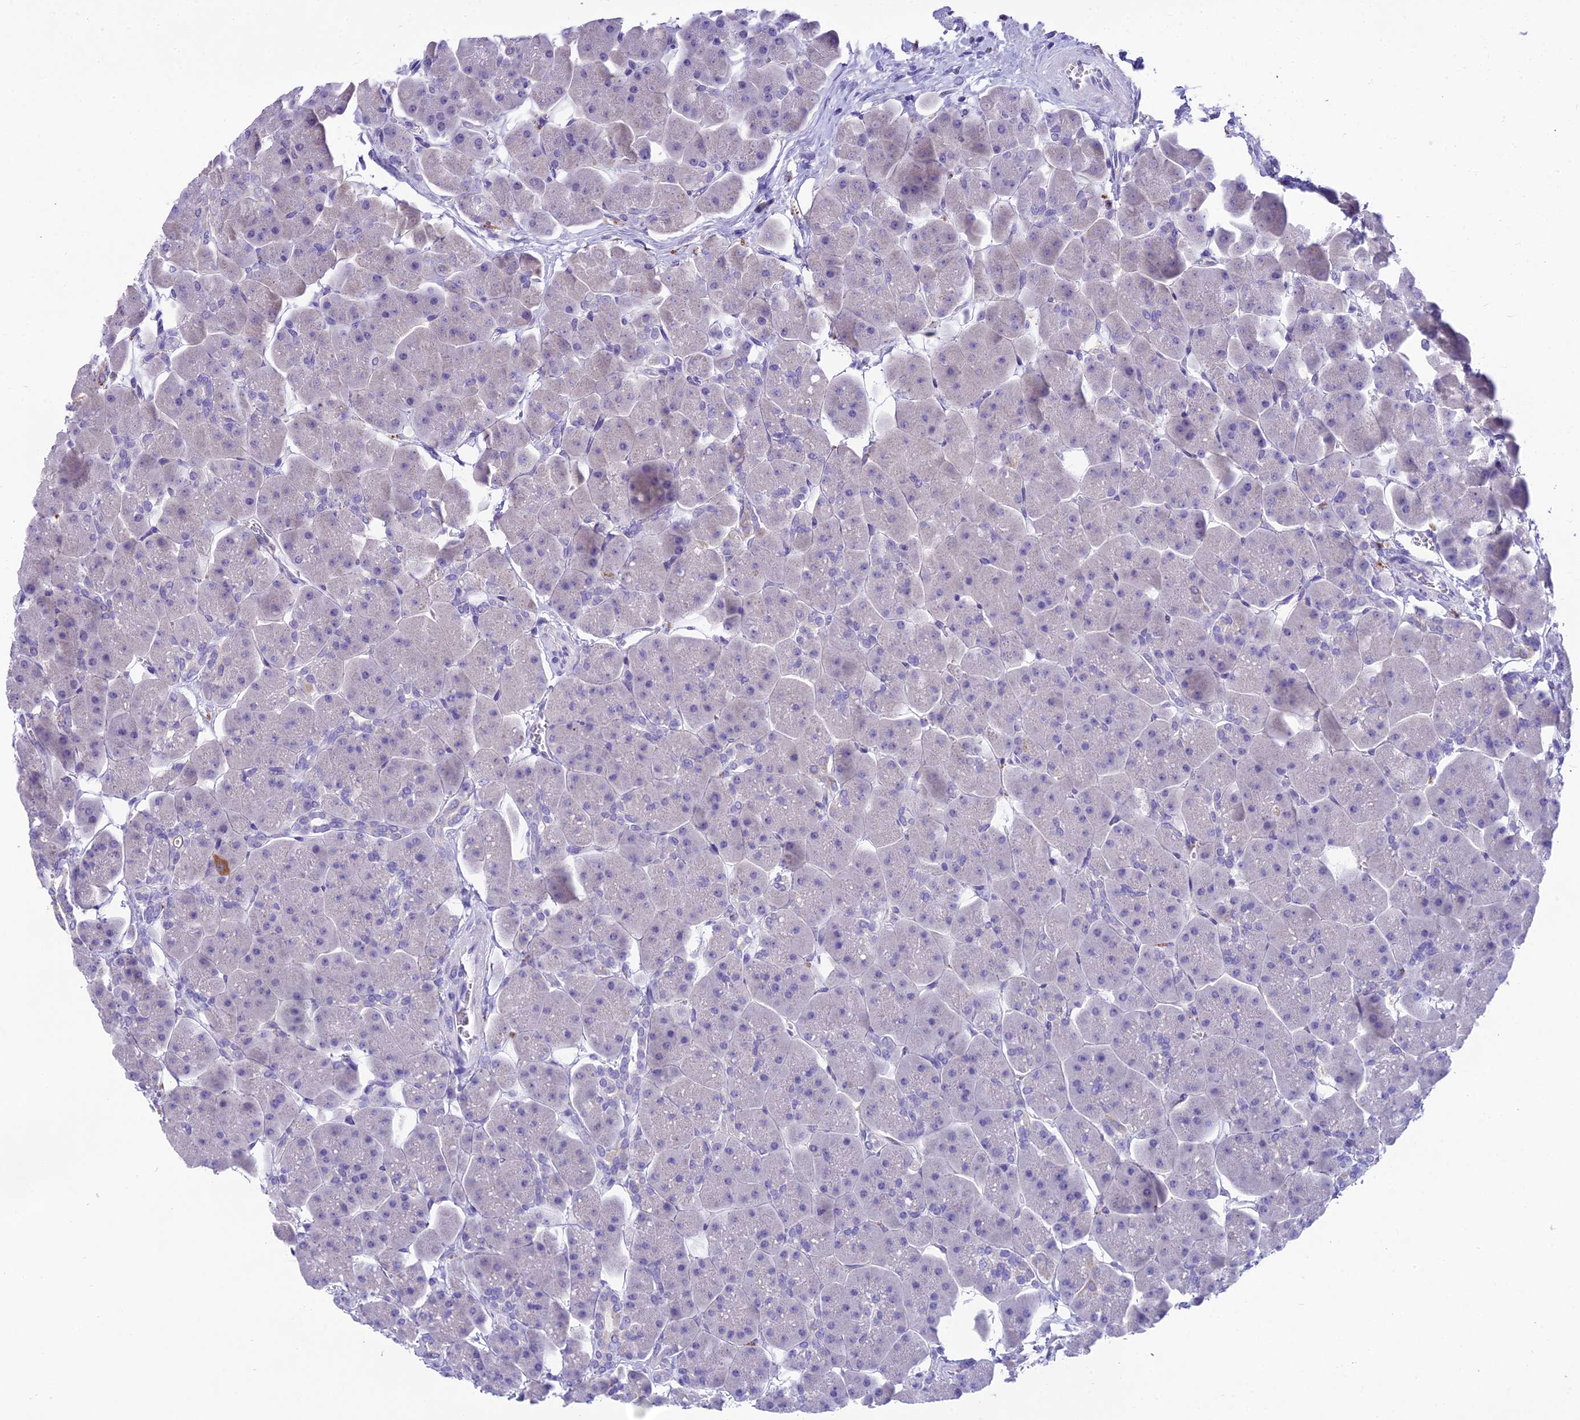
{"staining": {"intensity": "negative", "quantity": "none", "location": "none"}, "tissue": "pancreas", "cell_type": "Exocrine glandular cells", "image_type": "normal", "snomed": [{"axis": "morphology", "description": "Normal tissue, NOS"}, {"axis": "topography", "description": "Pancreas"}], "caption": "DAB immunohistochemical staining of normal pancreas exhibits no significant positivity in exocrine glandular cells.", "gene": "MIIP", "patient": {"sex": "male", "age": 66}}